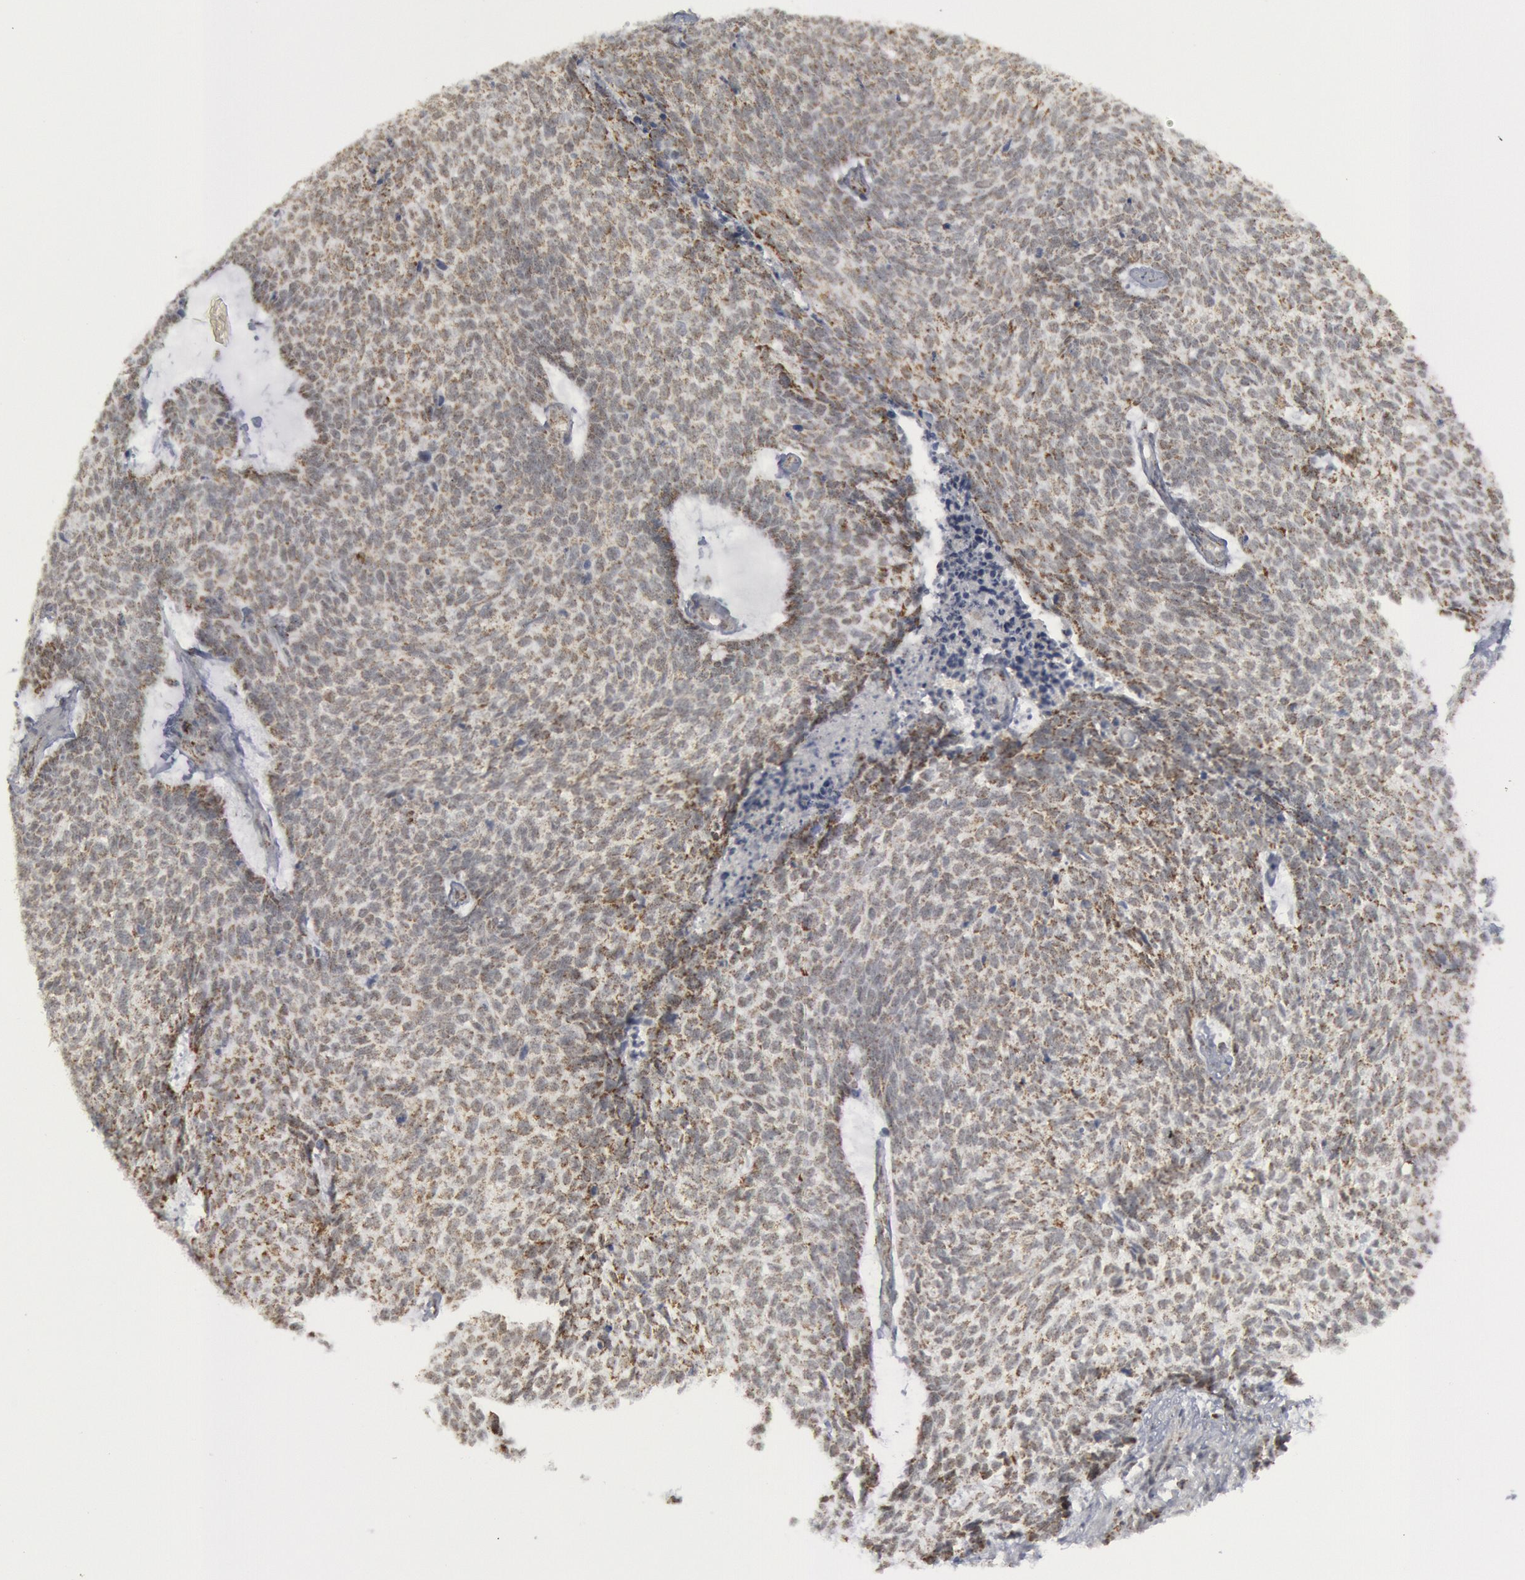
{"staining": {"intensity": "moderate", "quantity": "25%-75%", "location": "cytoplasmic/membranous"}, "tissue": "skin cancer", "cell_type": "Tumor cells", "image_type": "cancer", "snomed": [{"axis": "morphology", "description": "Basal cell carcinoma"}, {"axis": "topography", "description": "Skin"}], "caption": "Protein analysis of basal cell carcinoma (skin) tissue shows moderate cytoplasmic/membranous staining in about 25%-75% of tumor cells. The protein of interest is stained brown, and the nuclei are stained in blue (DAB IHC with brightfield microscopy, high magnification).", "gene": "CASP9", "patient": {"sex": "female", "age": 89}}